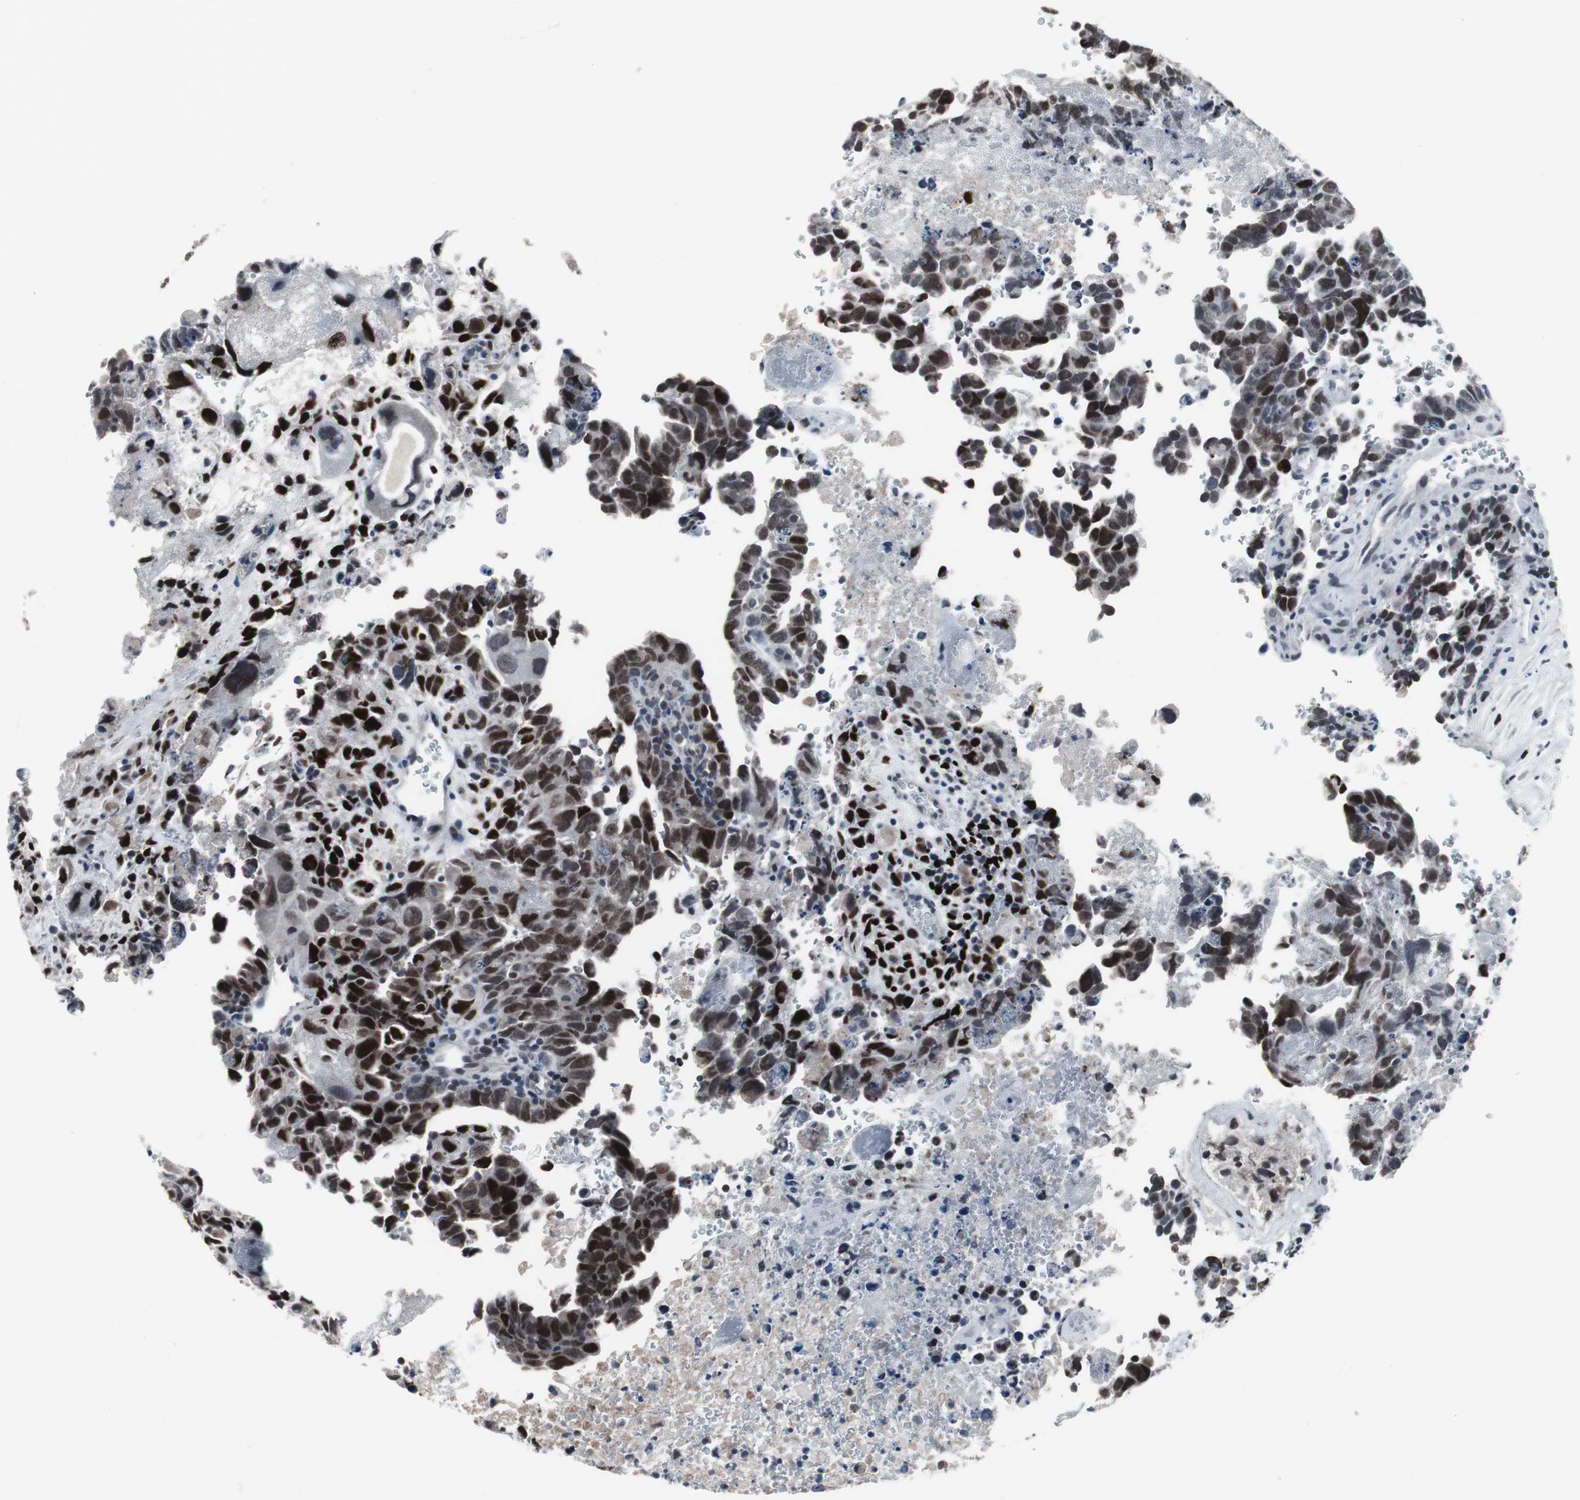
{"staining": {"intensity": "strong", "quantity": ">75%", "location": "nuclear"}, "tissue": "testis cancer", "cell_type": "Tumor cells", "image_type": "cancer", "snomed": [{"axis": "morphology", "description": "Carcinoma, Embryonal, NOS"}, {"axis": "topography", "description": "Testis"}], "caption": "Immunohistochemistry image of neoplastic tissue: embryonal carcinoma (testis) stained using immunohistochemistry displays high levels of strong protein expression localized specifically in the nuclear of tumor cells, appearing as a nuclear brown color.", "gene": "FOXP4", "patient": {"sex": "male", "age": 28}}